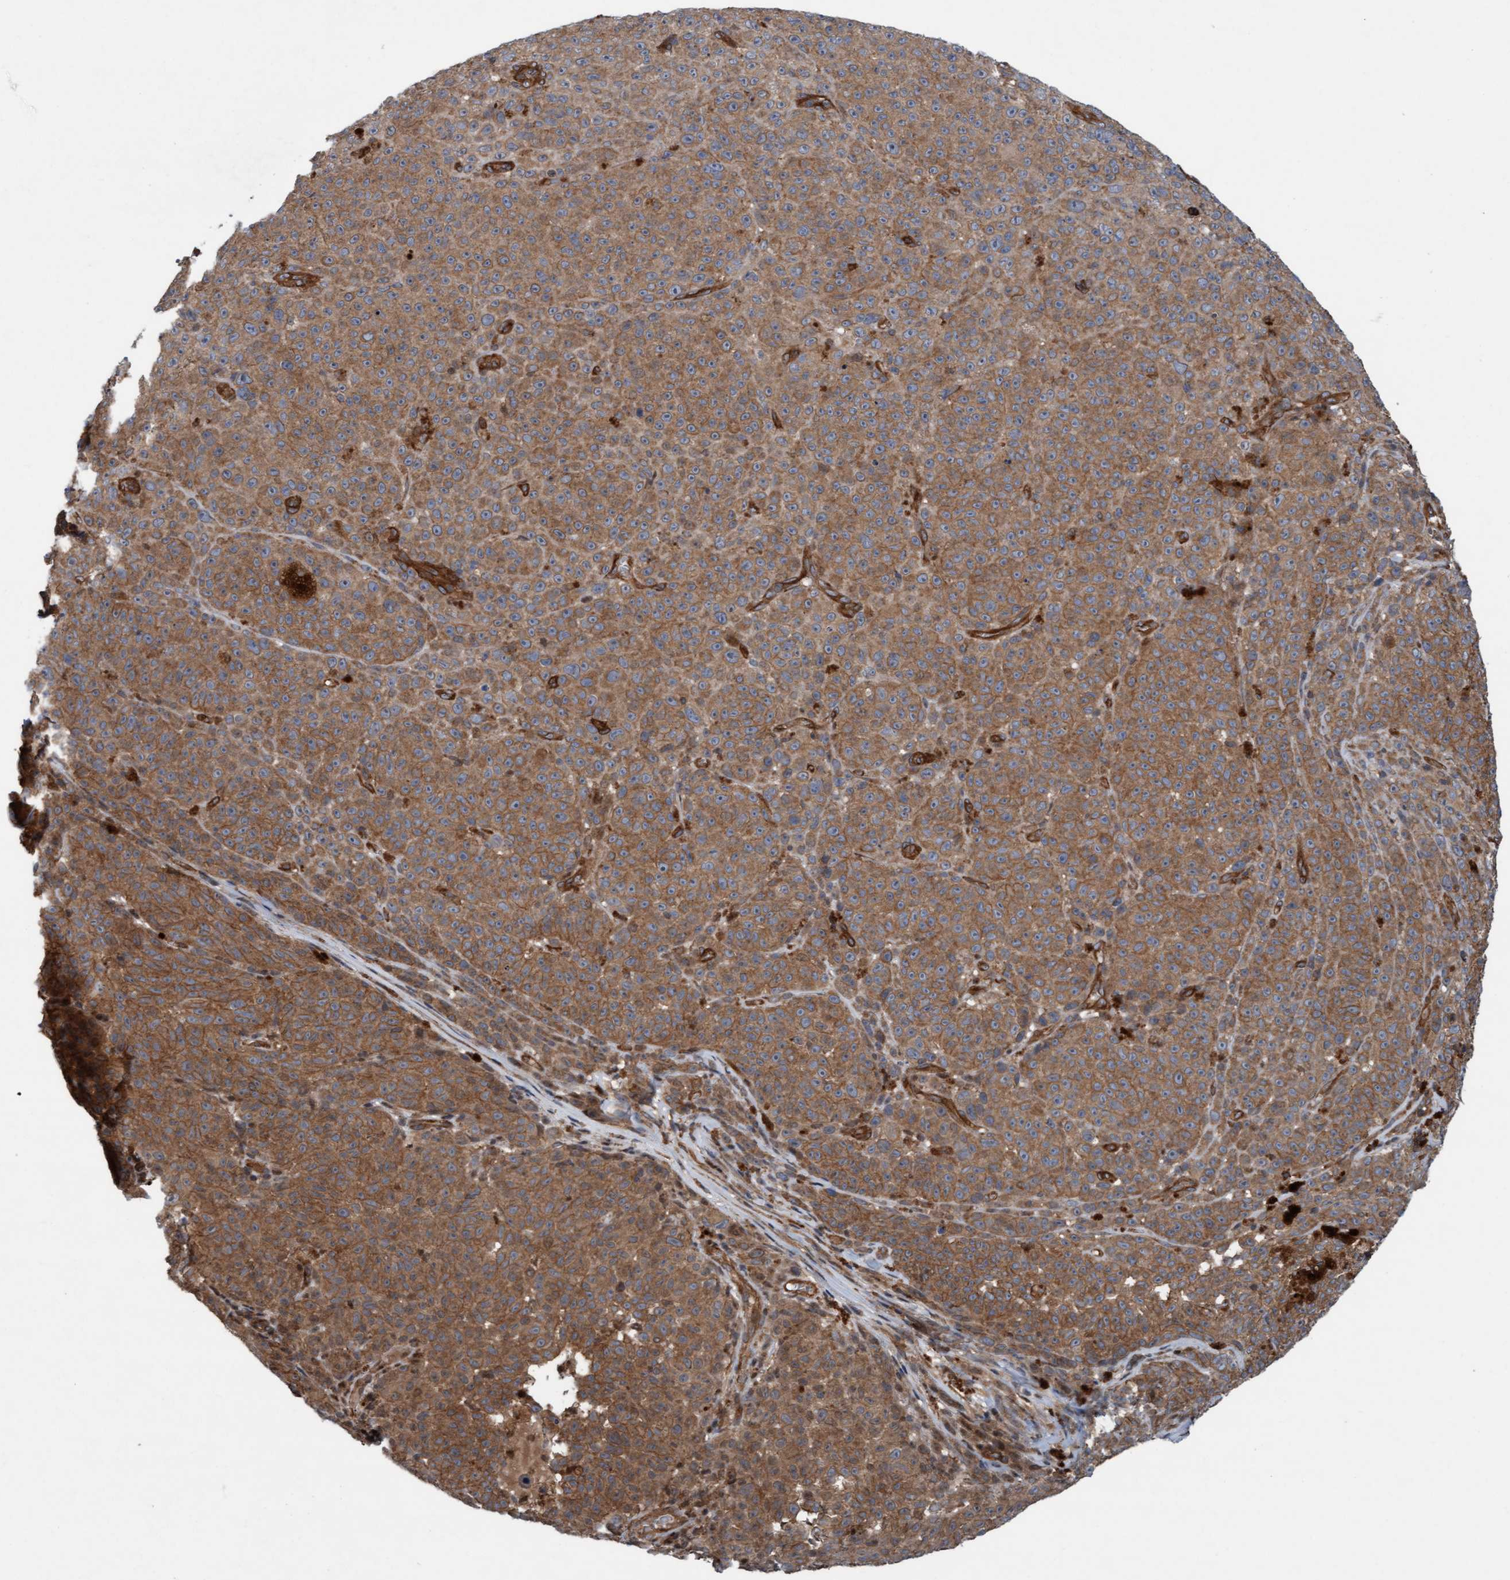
{"staining": {"intensity": "moderate", "quantity": ">75%", "location": "cytoplasmic/membranous"}, "tissue": "melanoma", "cell_type": "Tumor cells", "image_type": "cancer", "snomed": [{"axis": "morphology", "description": "Malignant melanoma, NOS"}, {"axis": "topography", "description": "Skin"}], "caption": "Immunohistochemical staining of melanoma exhibits medium levels of moderate cytoplasmic/membranous expression in approximately >75% of tumor cells.", "gene": "ERAL1", "patient": {"sex": "female", "age": 82}}